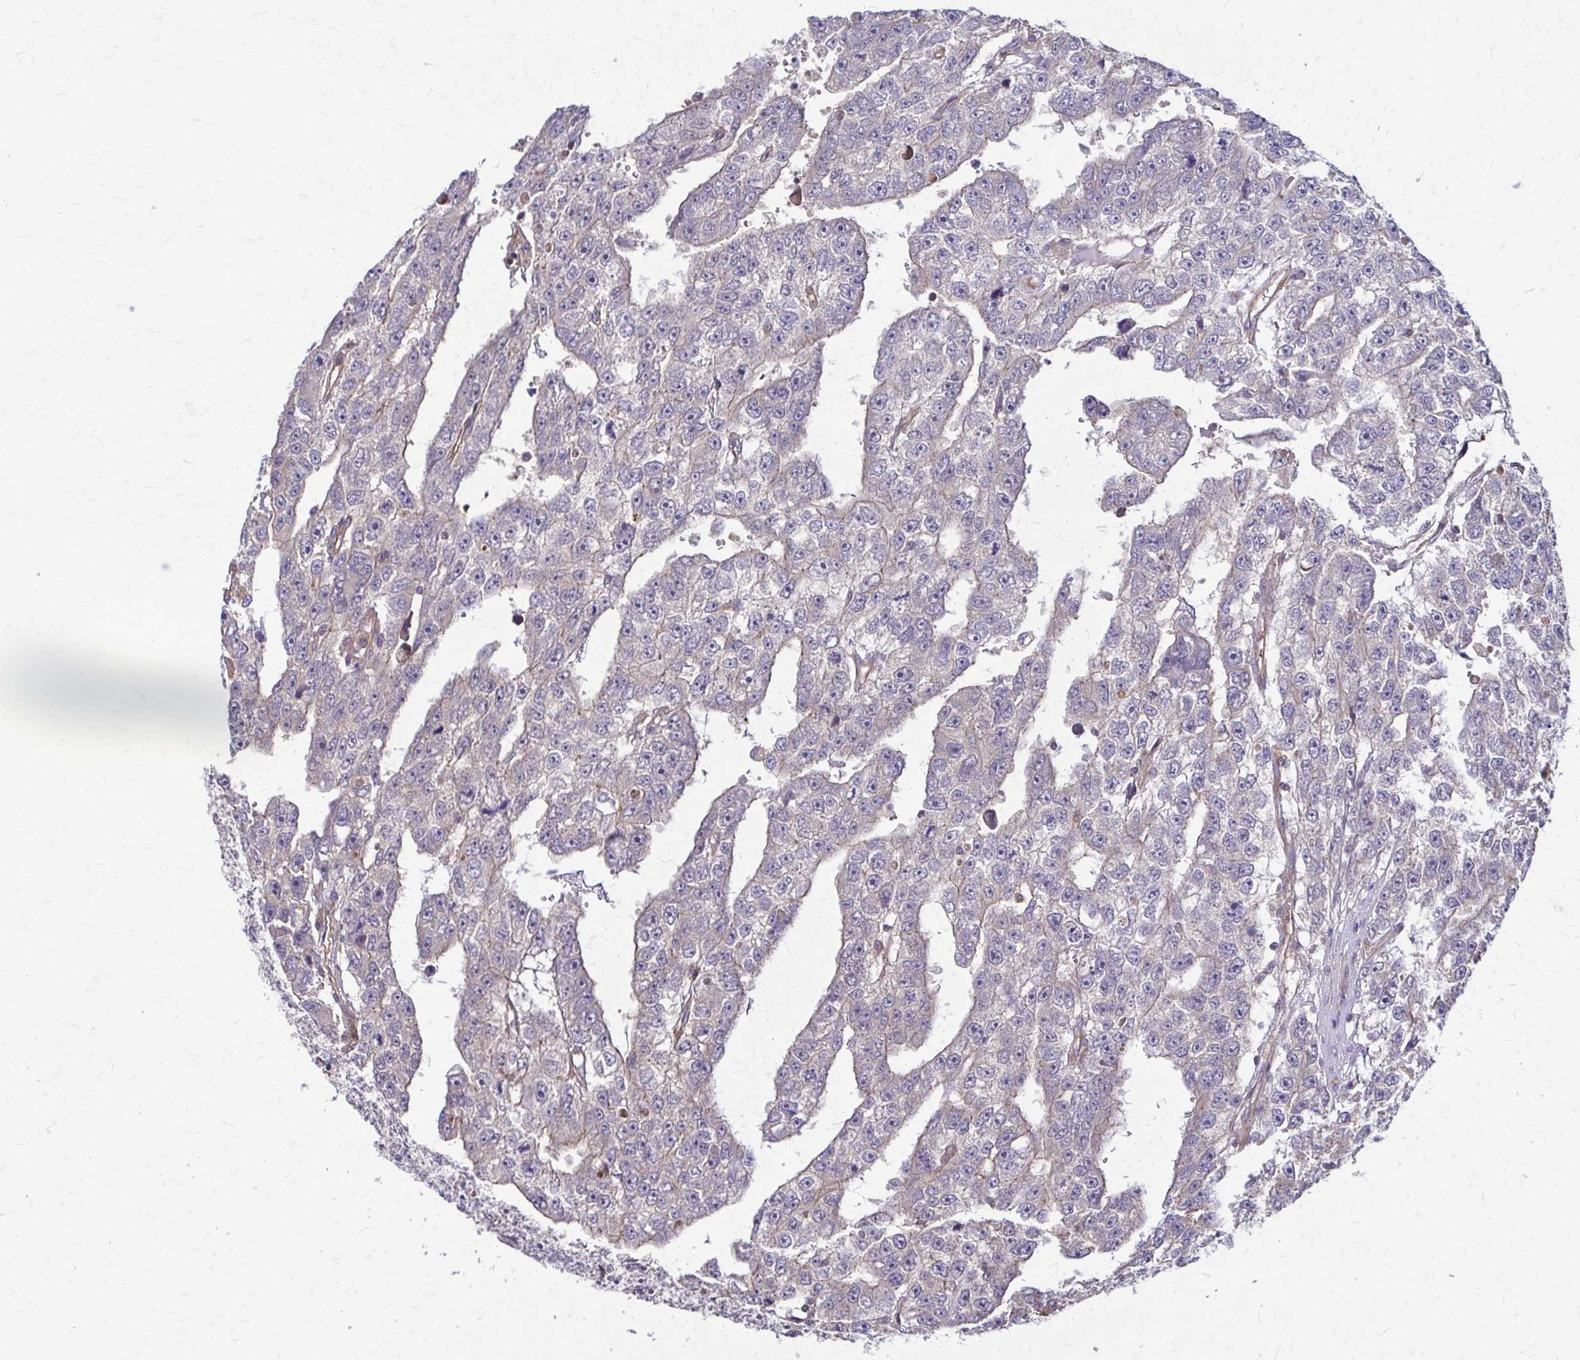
{"staining": {"intensity": "negative", "quantity": "none", "location": "none"}, "tissue": "testis cancer", "cell_type": "Tumor cells", "image_type": "cancer", "snomed": [{"axis": "morphology", "description": "Carcinoma, Embryonal, NOS"}, {"axis": "topography", "description": "Testis"}], "caption": "Immunohistochemical staining of human testis cancer (embryonal carcinoma) shows no significant expression in tumor cells.", "gene": "DSP", "patient": {"sex": "male", "age": 20}}